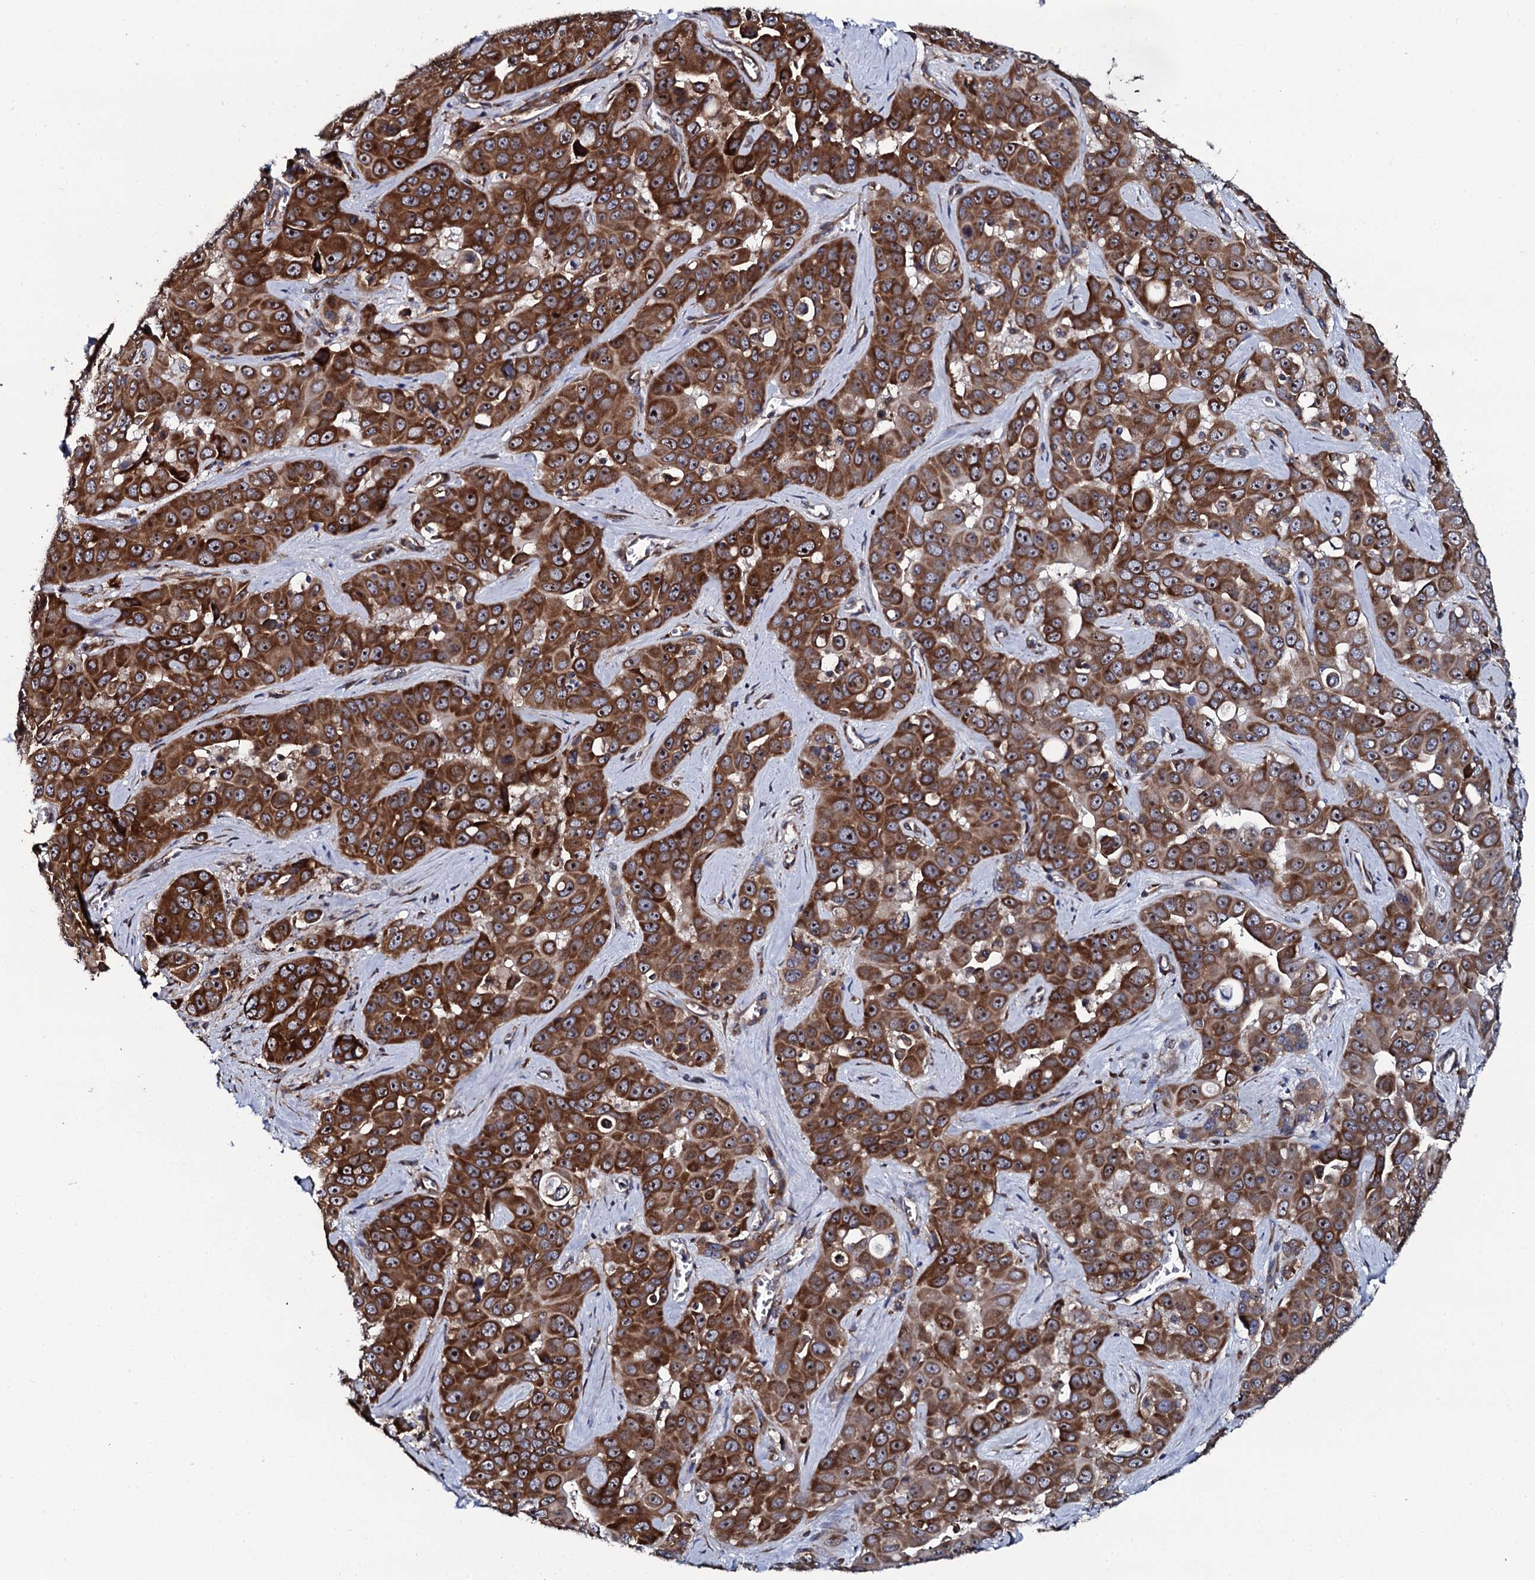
{"staining": {"intensity": "strong", "quantity": ">75%", "location": "cytoplasmic/membranous,nuclear"}, "tissue": "liver cancer", "cell_type": "Tumor cells", "image_type": "cancer", "snomed": [{"axis": "morphology", "description": "Cholangiocarcinoma"}, {"axis": "topography", "description": "Liver"}], "caption": "Strong cytoplasmic/membranous and nuclear protein staining is appreciated in about >75% of tumor cells in liver cholangiocarcinoma. (brown staining indicates protein expression, while blue staining denotes nuclei).", "gene": "SPTY2D1", "patient": {"sex": "female", "age": 52}}